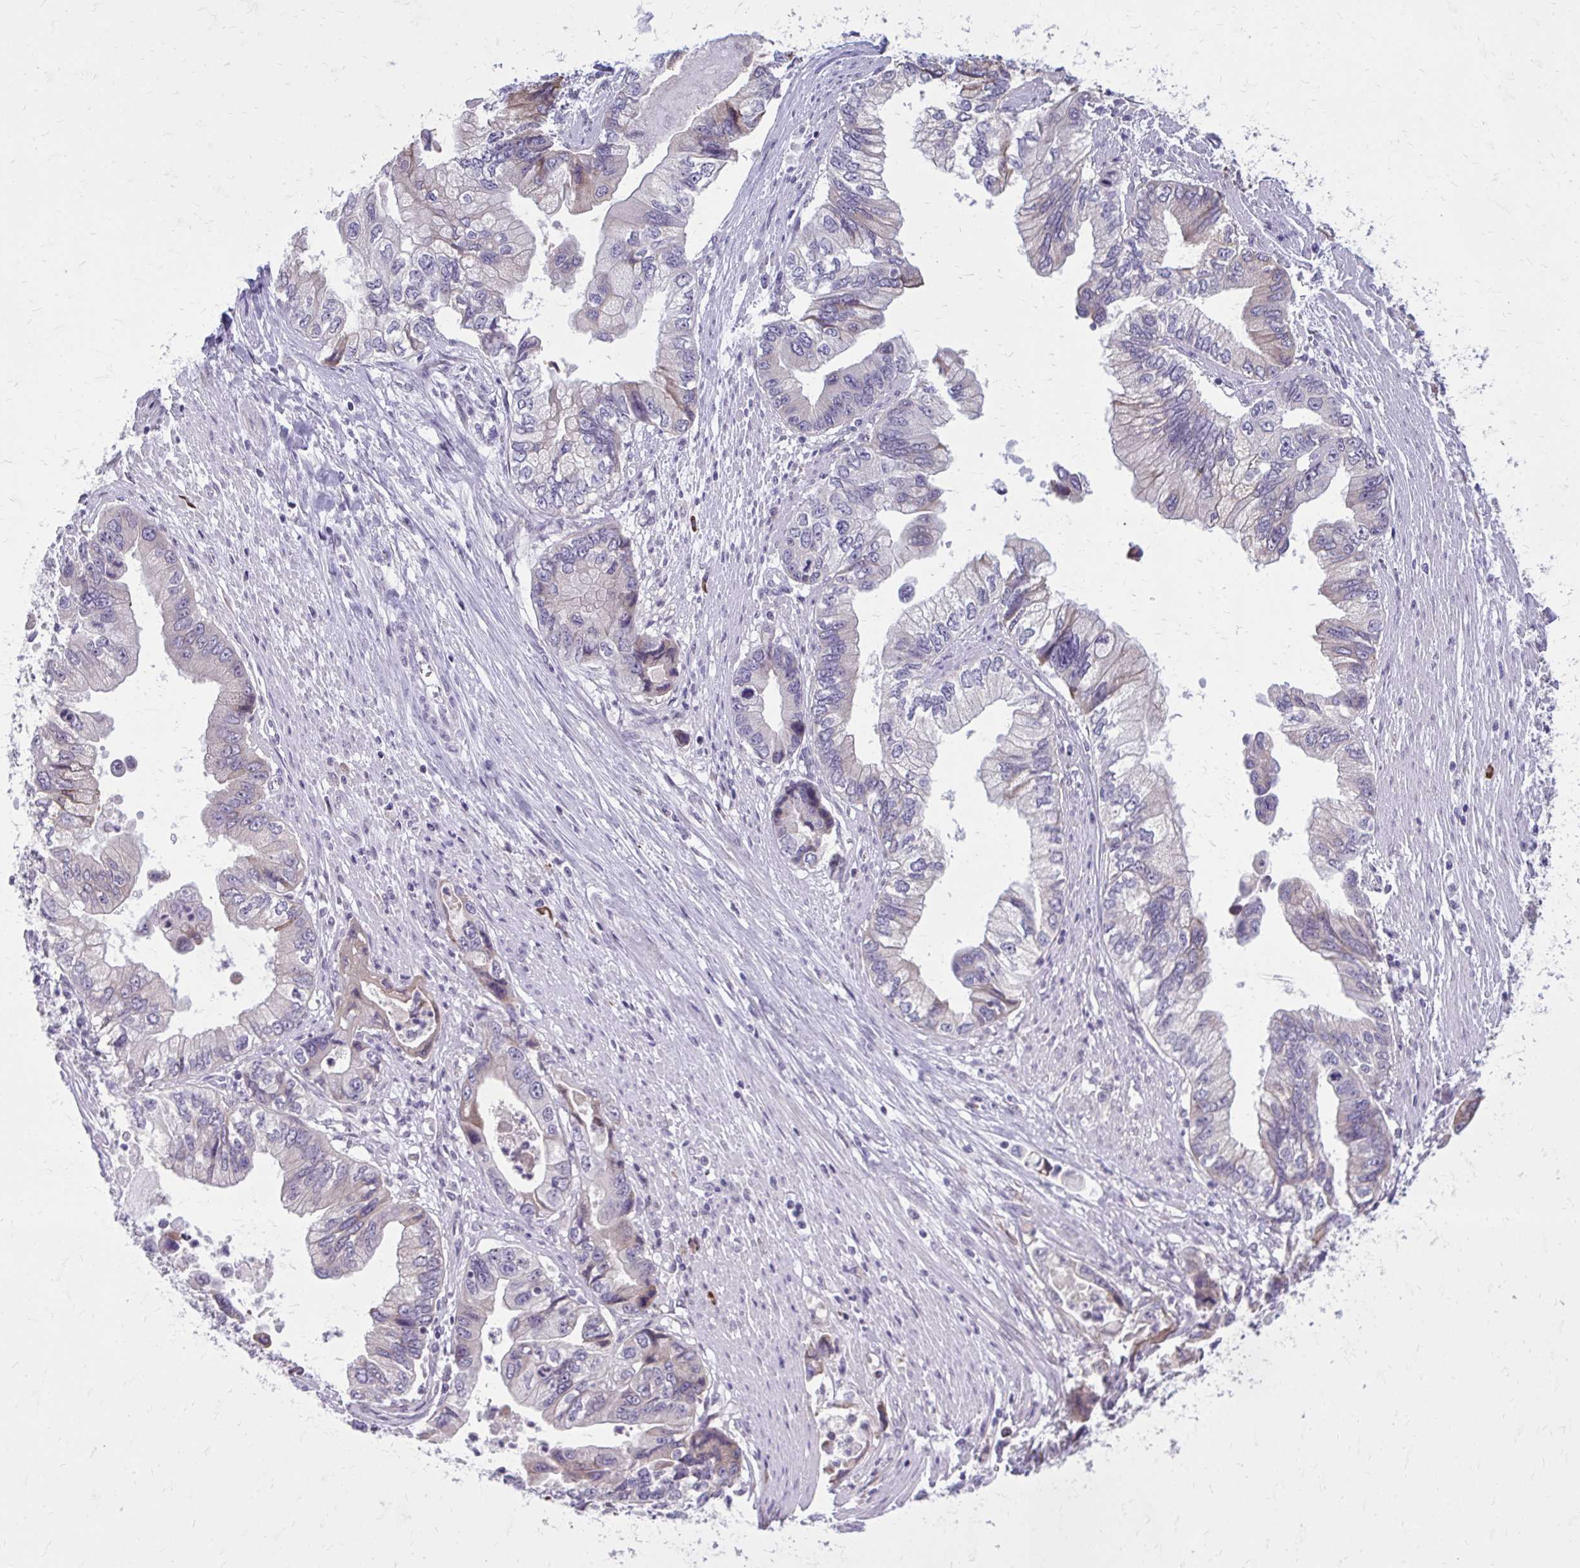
{"staining": {"intensity": "negative", "quantity": "none", "location": "none"}, "tissue": "stomach cancer", "cell_type": "Tumor cells", "image_type": "cancer", "snomed": [{"axis": "morphology", "description": "Adenocarcinoma, NOS"}, {"axis": "topography", "description": "Pancreas"}, {"axis": "topography", "description": "Stomach, upper"}], "caption": "This image is of stomach adenocarcinoma stained with IHC to label a protein in brown with the nuclei are counter-stained blue. There is no expression in tumor cells. Nuclei are stained in blue.", "gene": "PROSER1", "patient": {"sex": "male", "age": 77}}